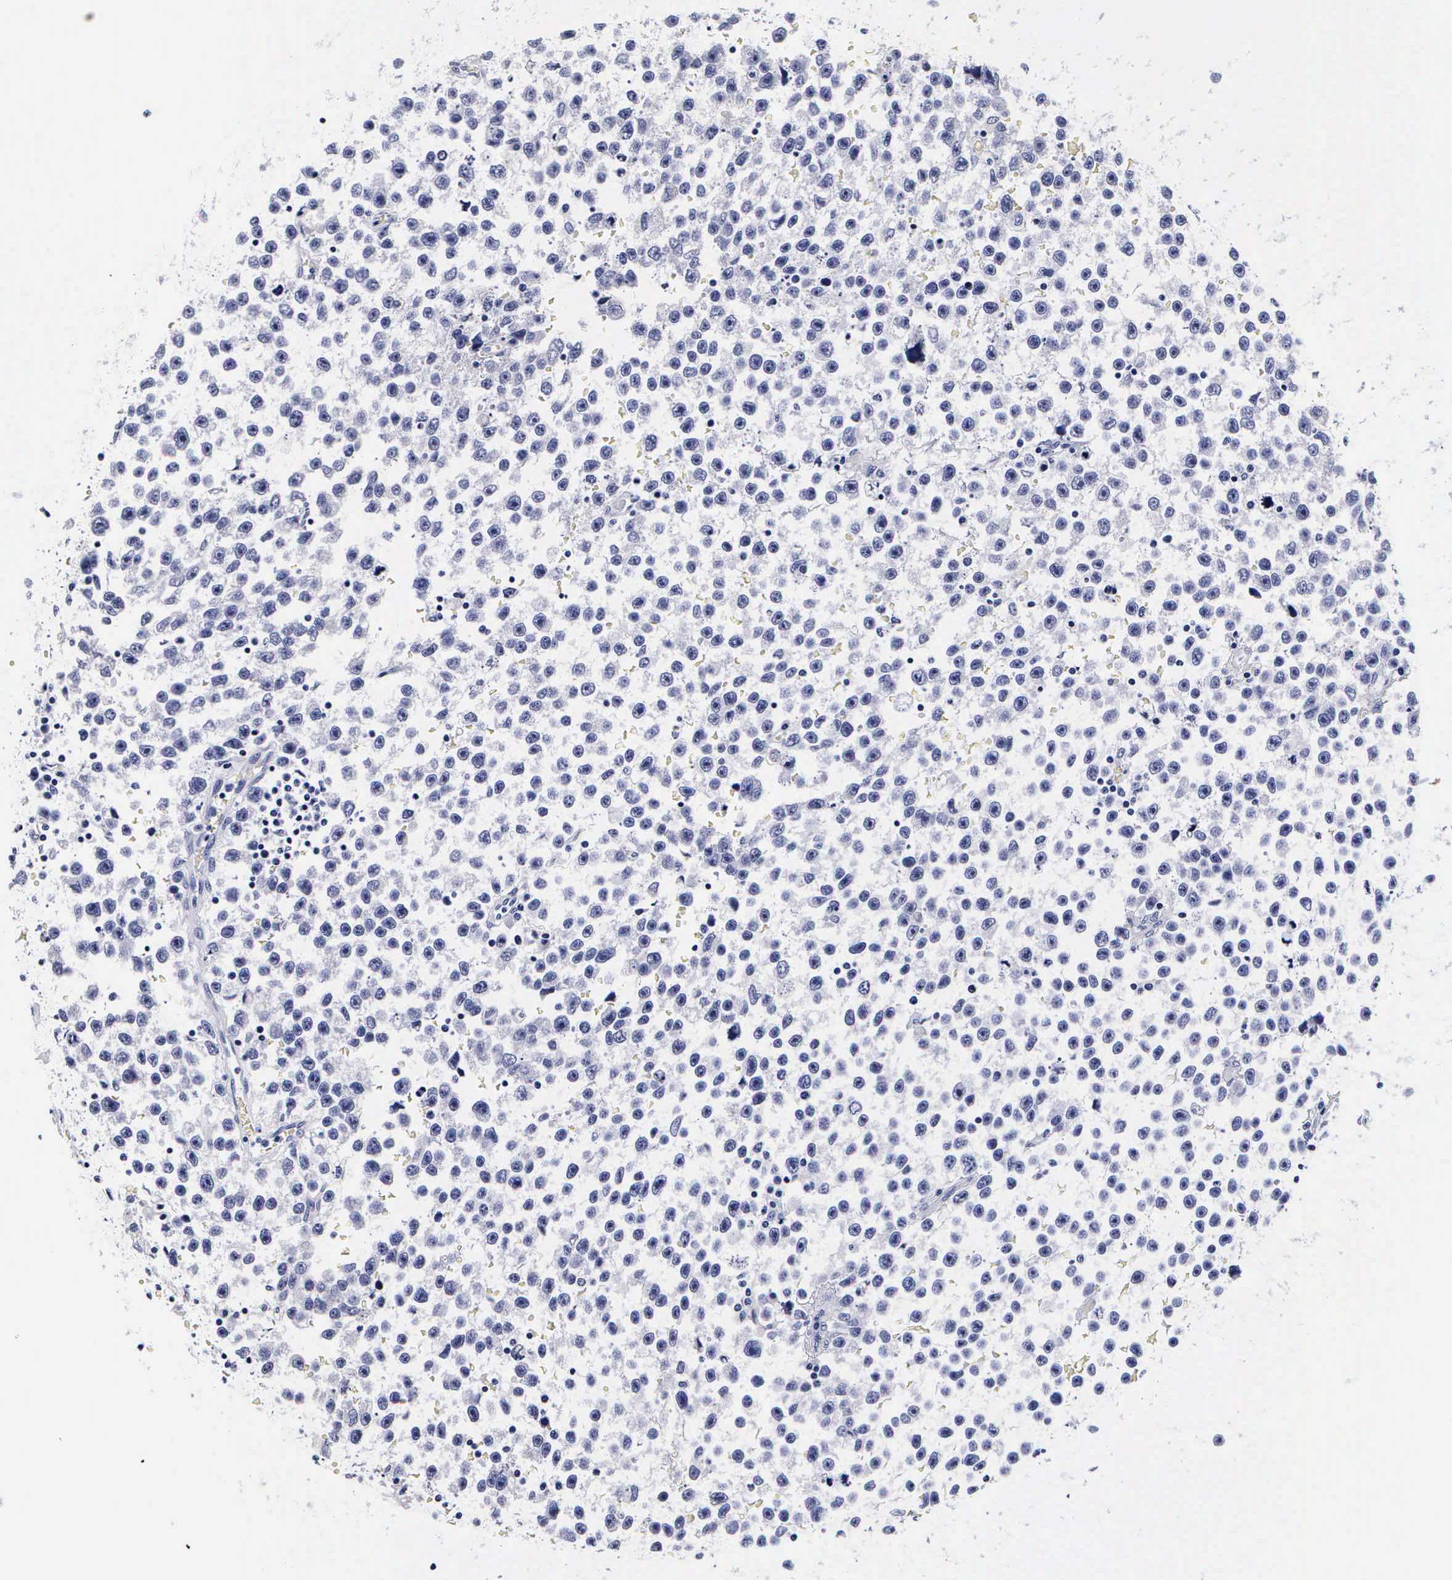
{"staining": {"intensity": "negative", "quantity": "none", "location": "none"}, "tissue": "testis cancer", "cell_type": "Tumor cells", "image_type": "cancer", "snomed": [{"axis": "morphology", "description": "Seminoma, NOS"}, {"axis": "topography", "description": "Testis"}], "caption": "This is an immunohistochemistry image of seminoma (testis). There is no positivity in tumor cells.", "gene": "RNASE6", "patient": {"sex": "male", "age": 33}}